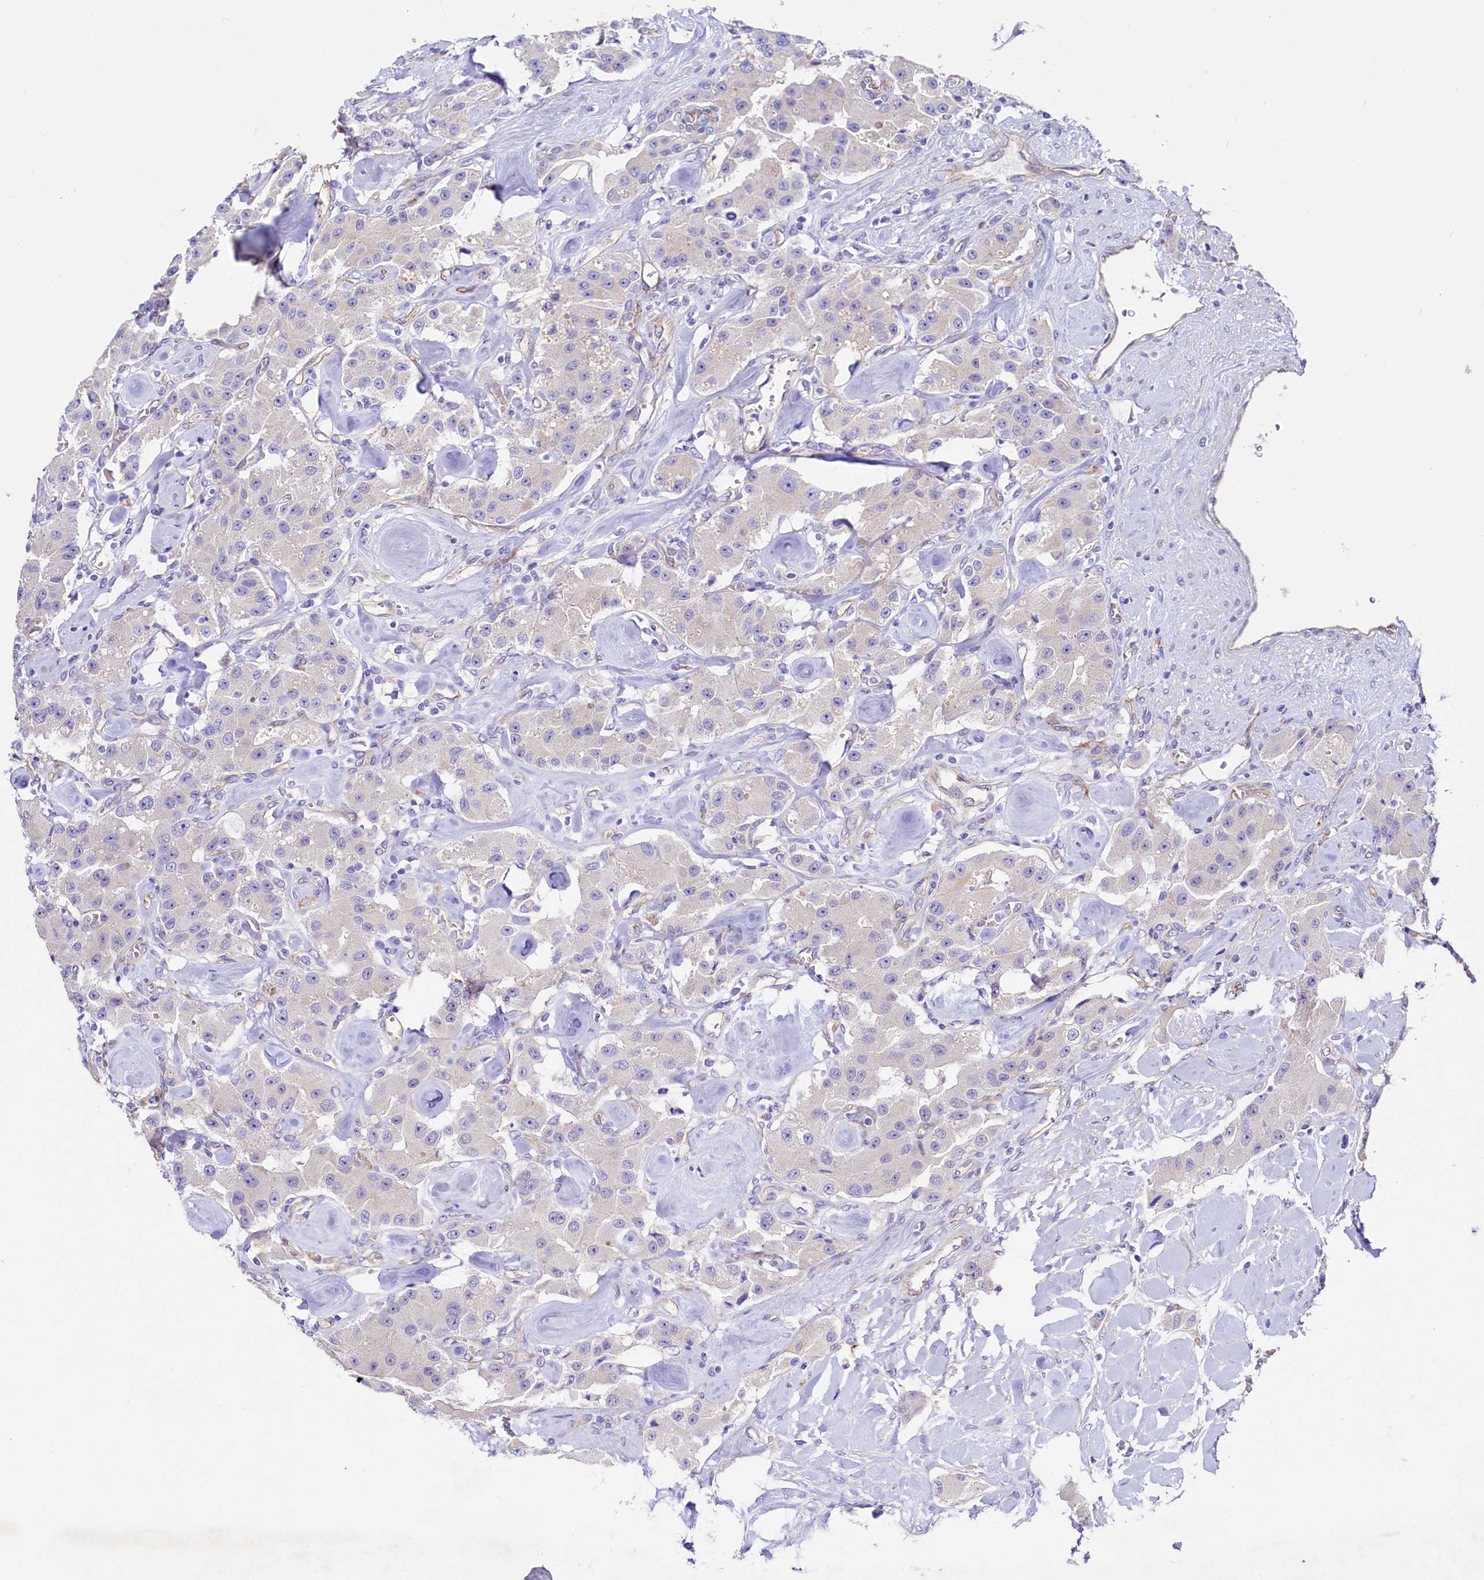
{"staining": {"intensity": "negative", "quantity": "none", "location": "none"}, "tissue": "carcinoid", "cell_type": "Tumor cells", "image_type": "cancer", "snomed": [{"axis": "morphology", "description": "Carcinoid, malignant, NOS"}, {"axis": "topography", "description": "Pancreas"}], "caption": "DAB immunohistochemical staining of human carcinoid exhibits no significant expression in tumor cells.", "gene": "SLF1", "patient": {"sex": "male", "age": 41}}